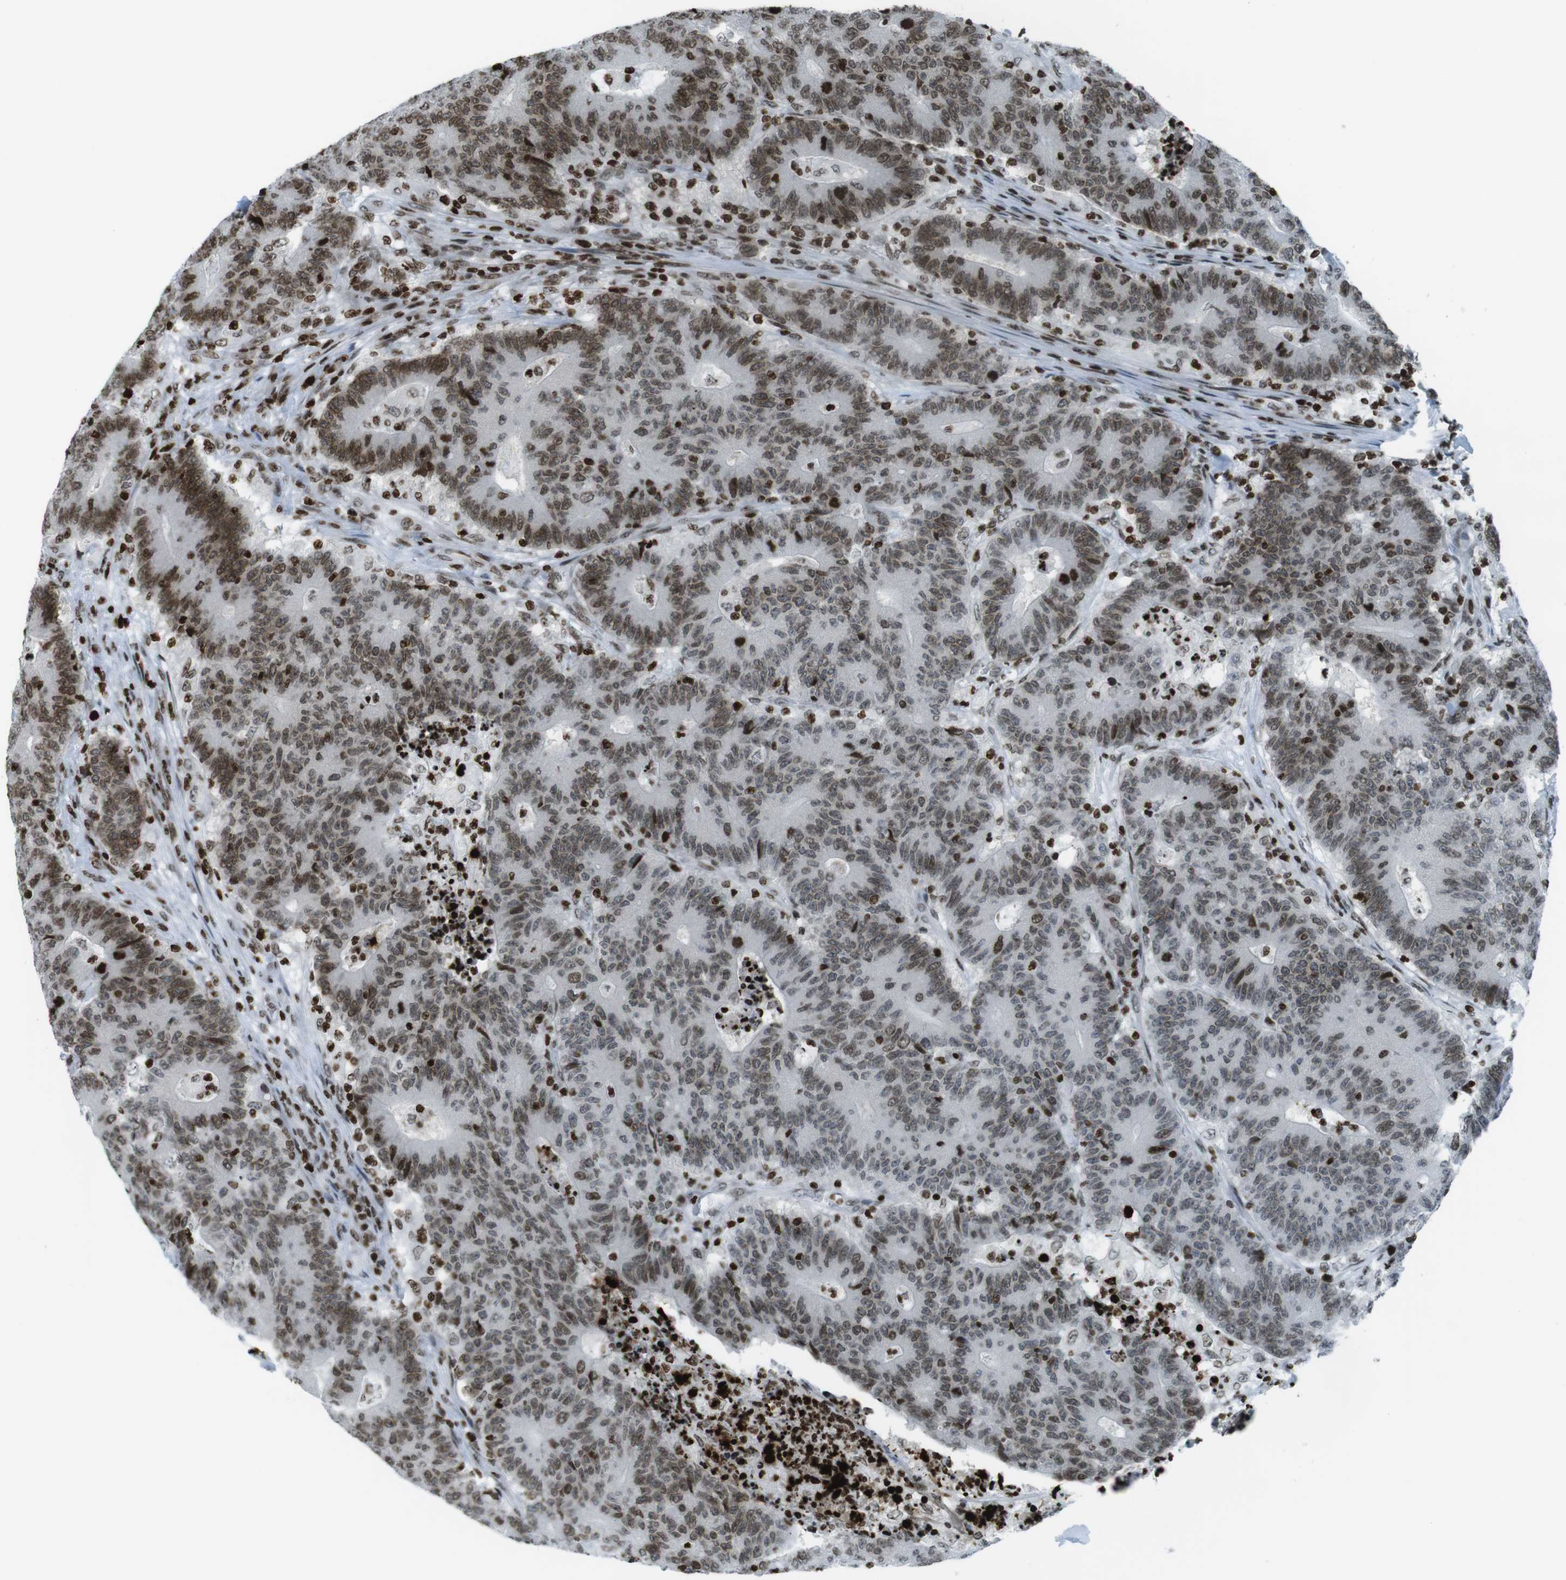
{"staining": {"intensity": "moderate", "quantity": ">75%", "location": "nuclear"}, "tissue": "colorectal cancer", "cell_type": "Tumor cells", "image_type": "cancer", "snomed": [{"axis": "morphology", "description": "Normal tissue, NOS"}, {"axis": "morphology", "description": "Adenocarcinoma, NOS"}, {"axis": "topography", "description": "Colon"}], "caption": "Colorectal cancer (adenocarcinoma) stained for a protein (brown) reveals moderate nuclear positive staining in about >75% of tumor cells.", "gene": "H2AC8", "patient": {"sex": "female", "age": 75}}